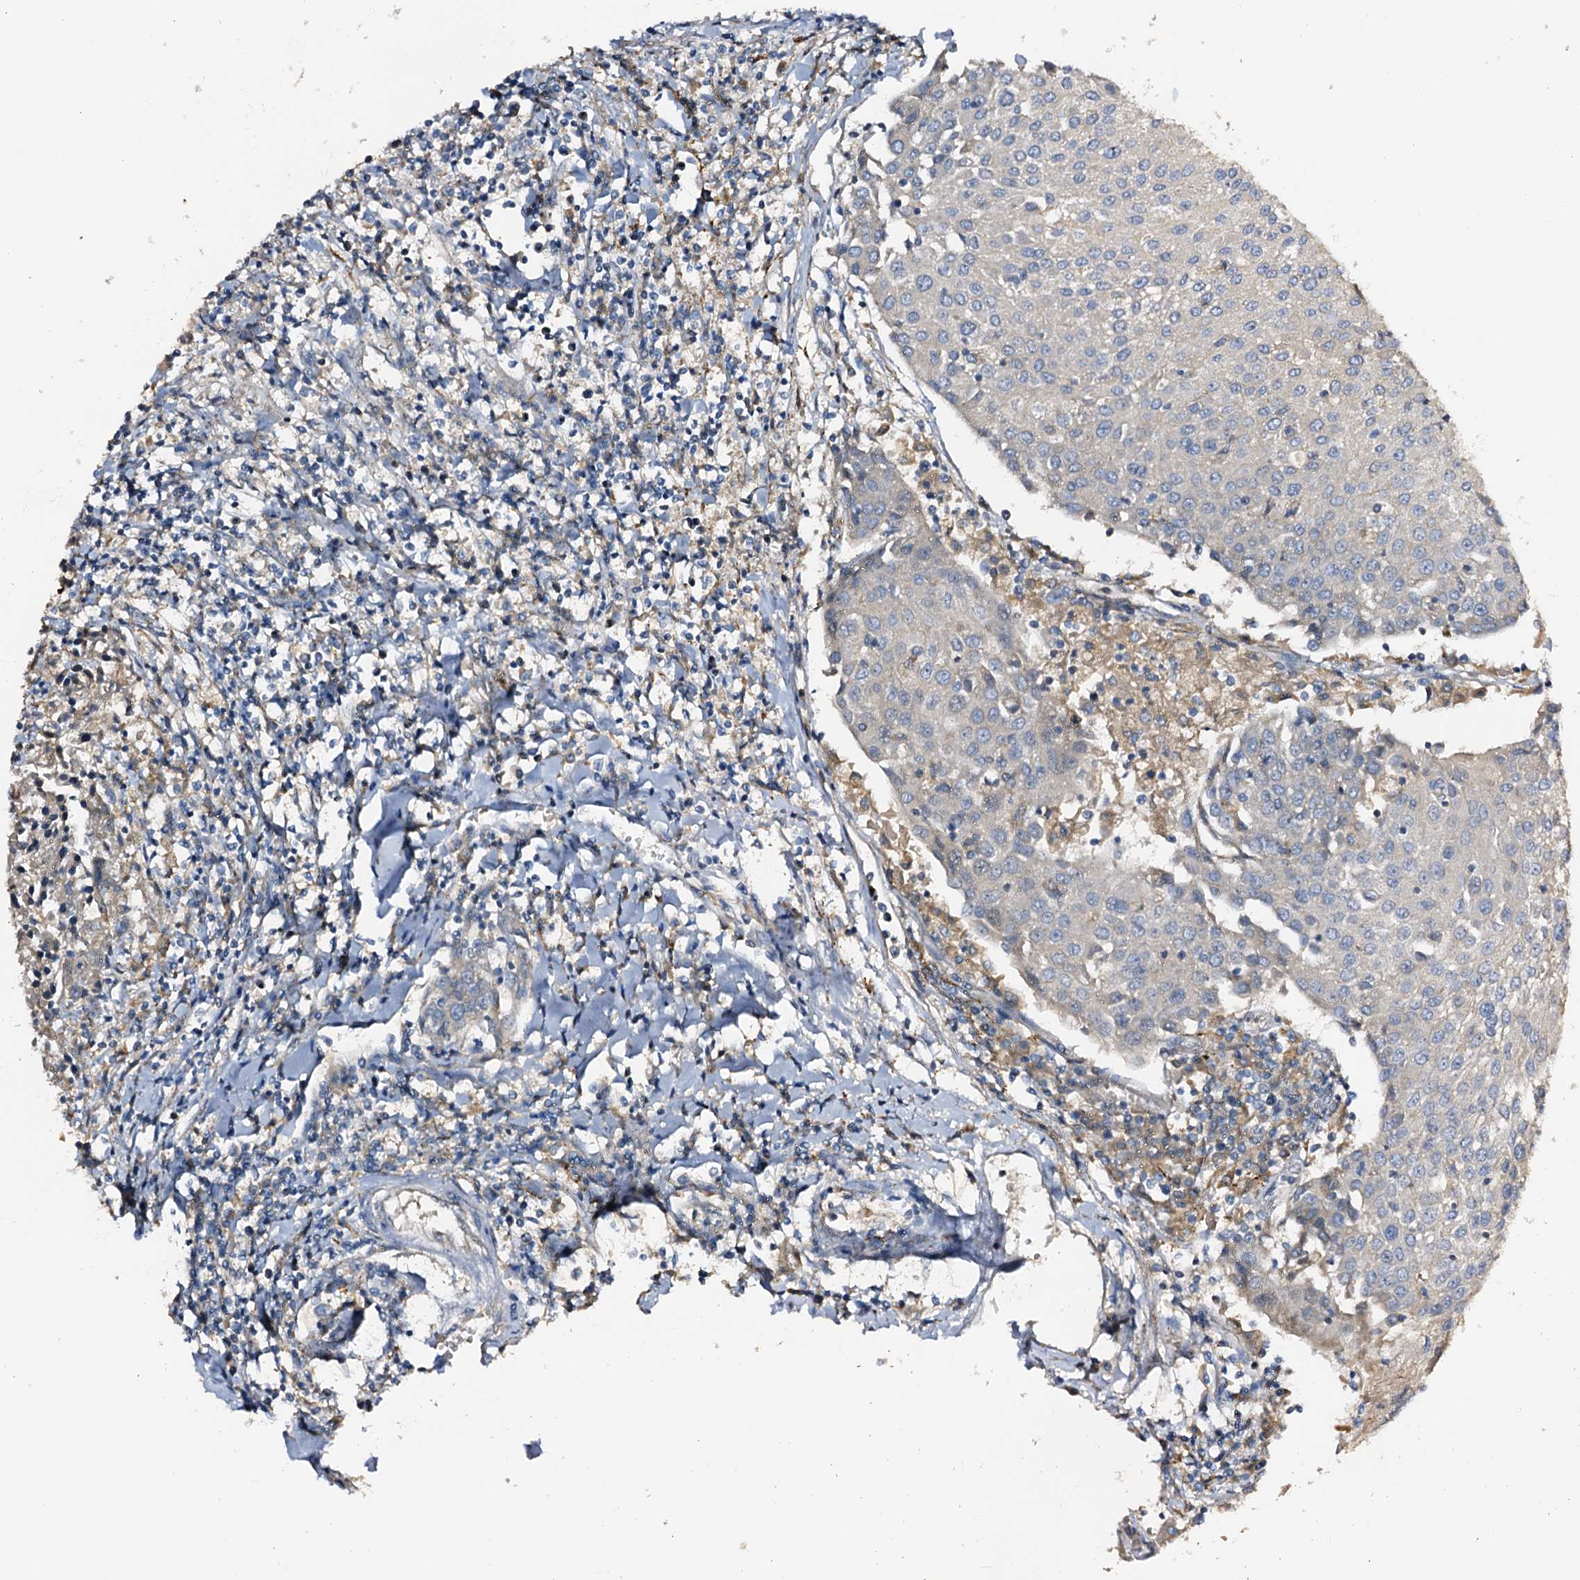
{"staining": {"intensity": "negative", "quantity": "none", "location": "none"}, "tissue": "urothelial cancer", "cell_type": "Tumor cells", "image_type": "cancer", "snomed": [{"axis": "morphology", "description": "Urothelial carcinoma, High grade"}, {"axis": "topography", "description": "Urinary bladder"}], "caption": "Urothelial carcinoma (high-grade) was stained to show a protein in brown. There is no significant positivity in tumor cells.", "gene": "DMXL2", "patient": {"sex": "female", "age": 85}}